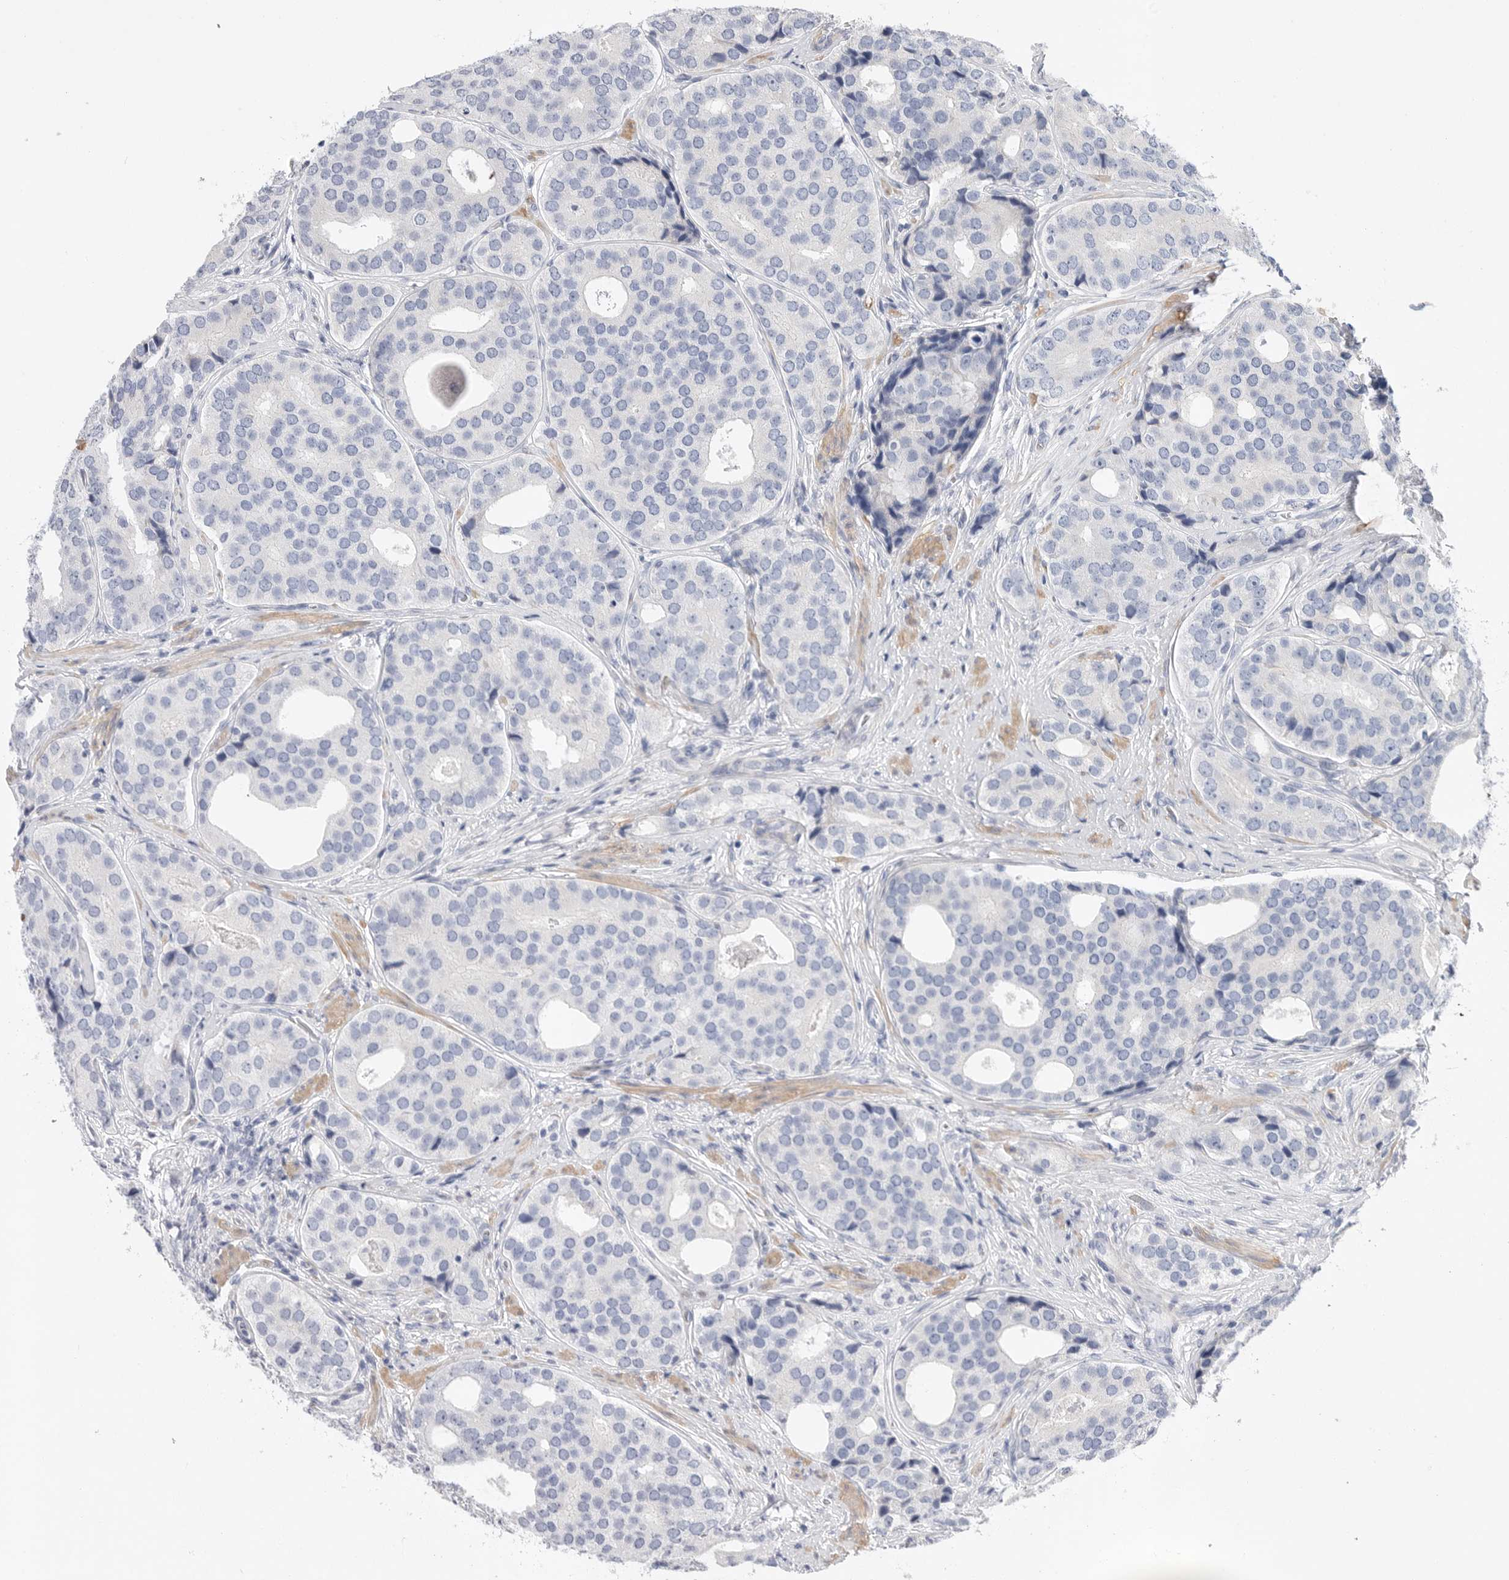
{"staining": {"intensity": "negative", "quantity": "none", "location": "none"}, "tissue": "prostate cancer", "cell_type": "Tumor cells", "image_type": "cancer", "snomed": [{"axis": "morphology", "description": "Adenocarcinoma, High grade"}, {"axis": "topography", "description": "Prostate"}], "caption": "IHC of human prostate adenocarcinoma (high-grade) displays no positivity in tumor cells. (DAB (3,3'-diaminobenzidine) immunohistochemistry (IHC) with hematoxylin counter stain).", "gene": "CAMK2B", "patient": {"sex": "male", "age": 56}}